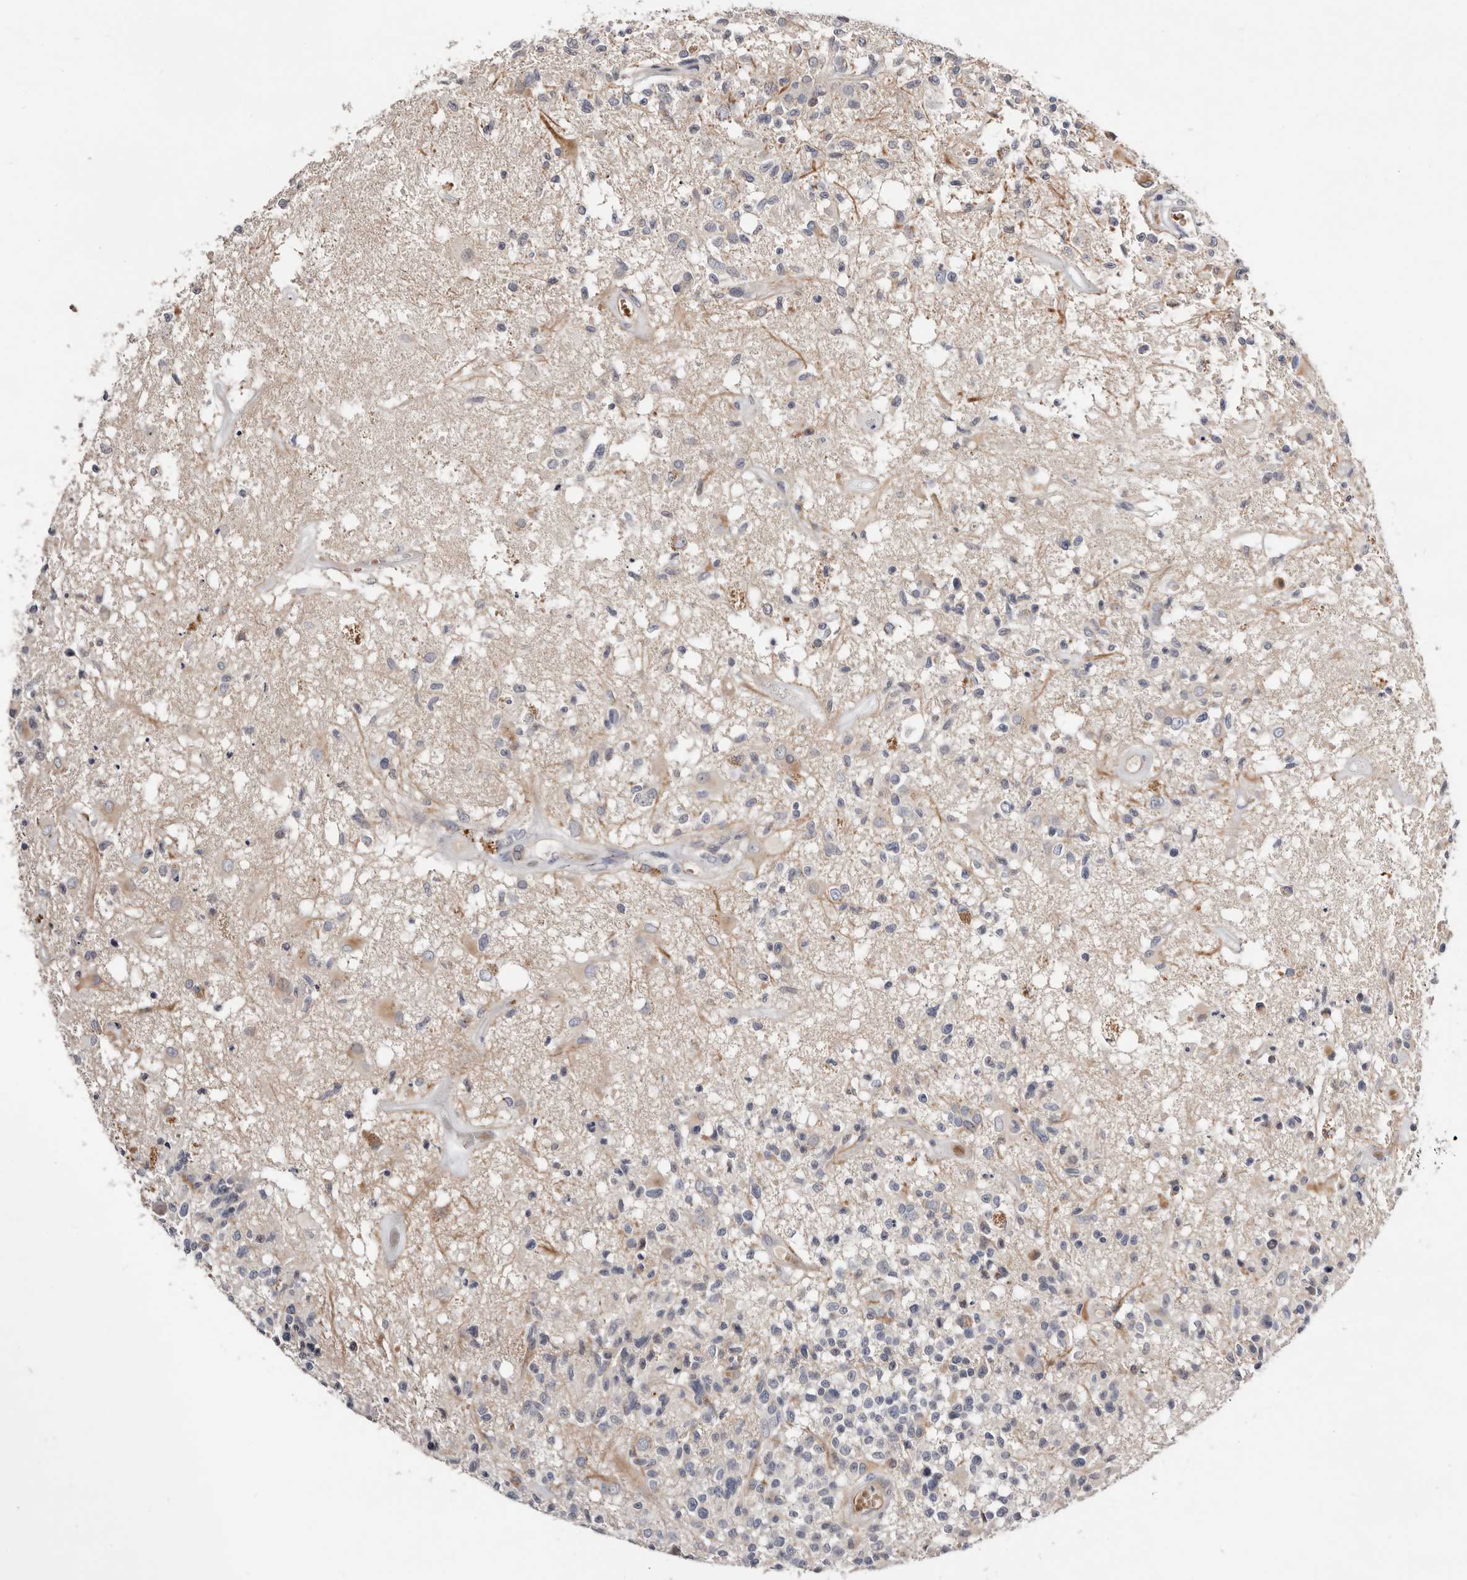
{"staining": {"intensity": "negative", "quantity": "none", "location": "none"}, "tissue": "glioma", "cell_type": "Tumor cells", "image_type": "cancer", "snomed": [{"axis": "morphology", "description": "Glioma, malignant, High grade"}, {"axis": "morphology", "description": "Glioblastoma, NOS"}, {"axis": "topography", "description": "Brain"}], "caption": "IHC photomicrograph of neoplastic tissue: human glioma stained with DAB (3,3'-diaminobenzidine) shows no significant protein expression in tumor cells. The staining is performed using DAB (3,3'-diaminobenzidine) brown chromogen with nuclei counter-stained in using hematoxylin.", "gene": "USH1C", "patient": {"sex": "male", "age": 60}}